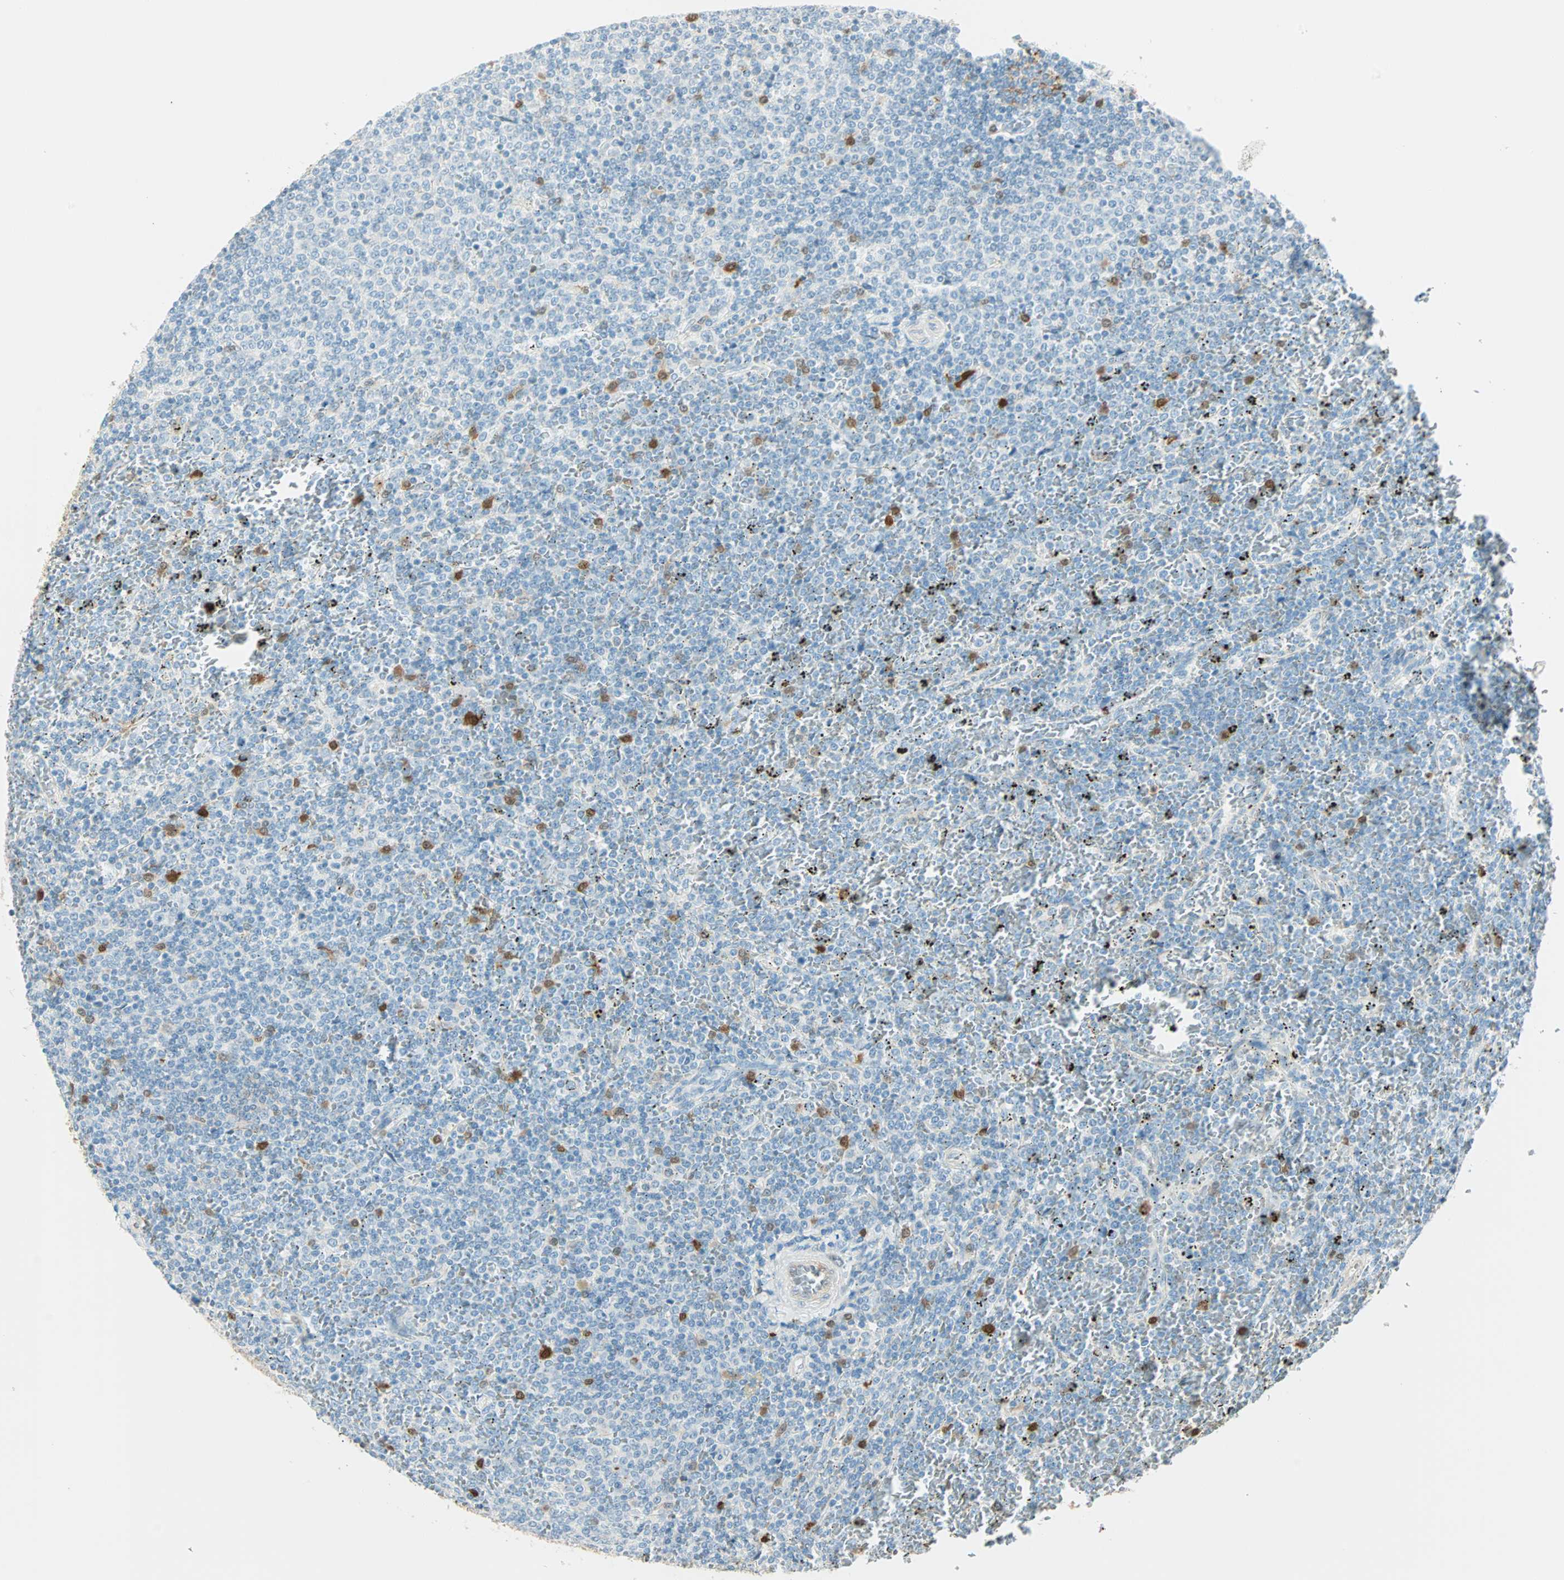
{"staining": {"intensity": "negative", "quantity": "none", "location": "none"}, "tissue": "lymphoma", "cell_type": "Tumor cells", "image_type": "cancer", "snomed": [{"axis": "morphology", "description": "Malignant lymphoma, non-Hodgkin's type, Low grade"}, {"axis": "topography", "description": "Spleen"}], "caption": "Lymphoma was stained to show a protein in brown. There is no significant staining in tumor cells. Brightfield microscopy of IHC stained with DAB (brown) and hematoxylin (blue), captured at high magnification.", "gene": "S100A1", "patient": {"sex": "female", "age": 77}}